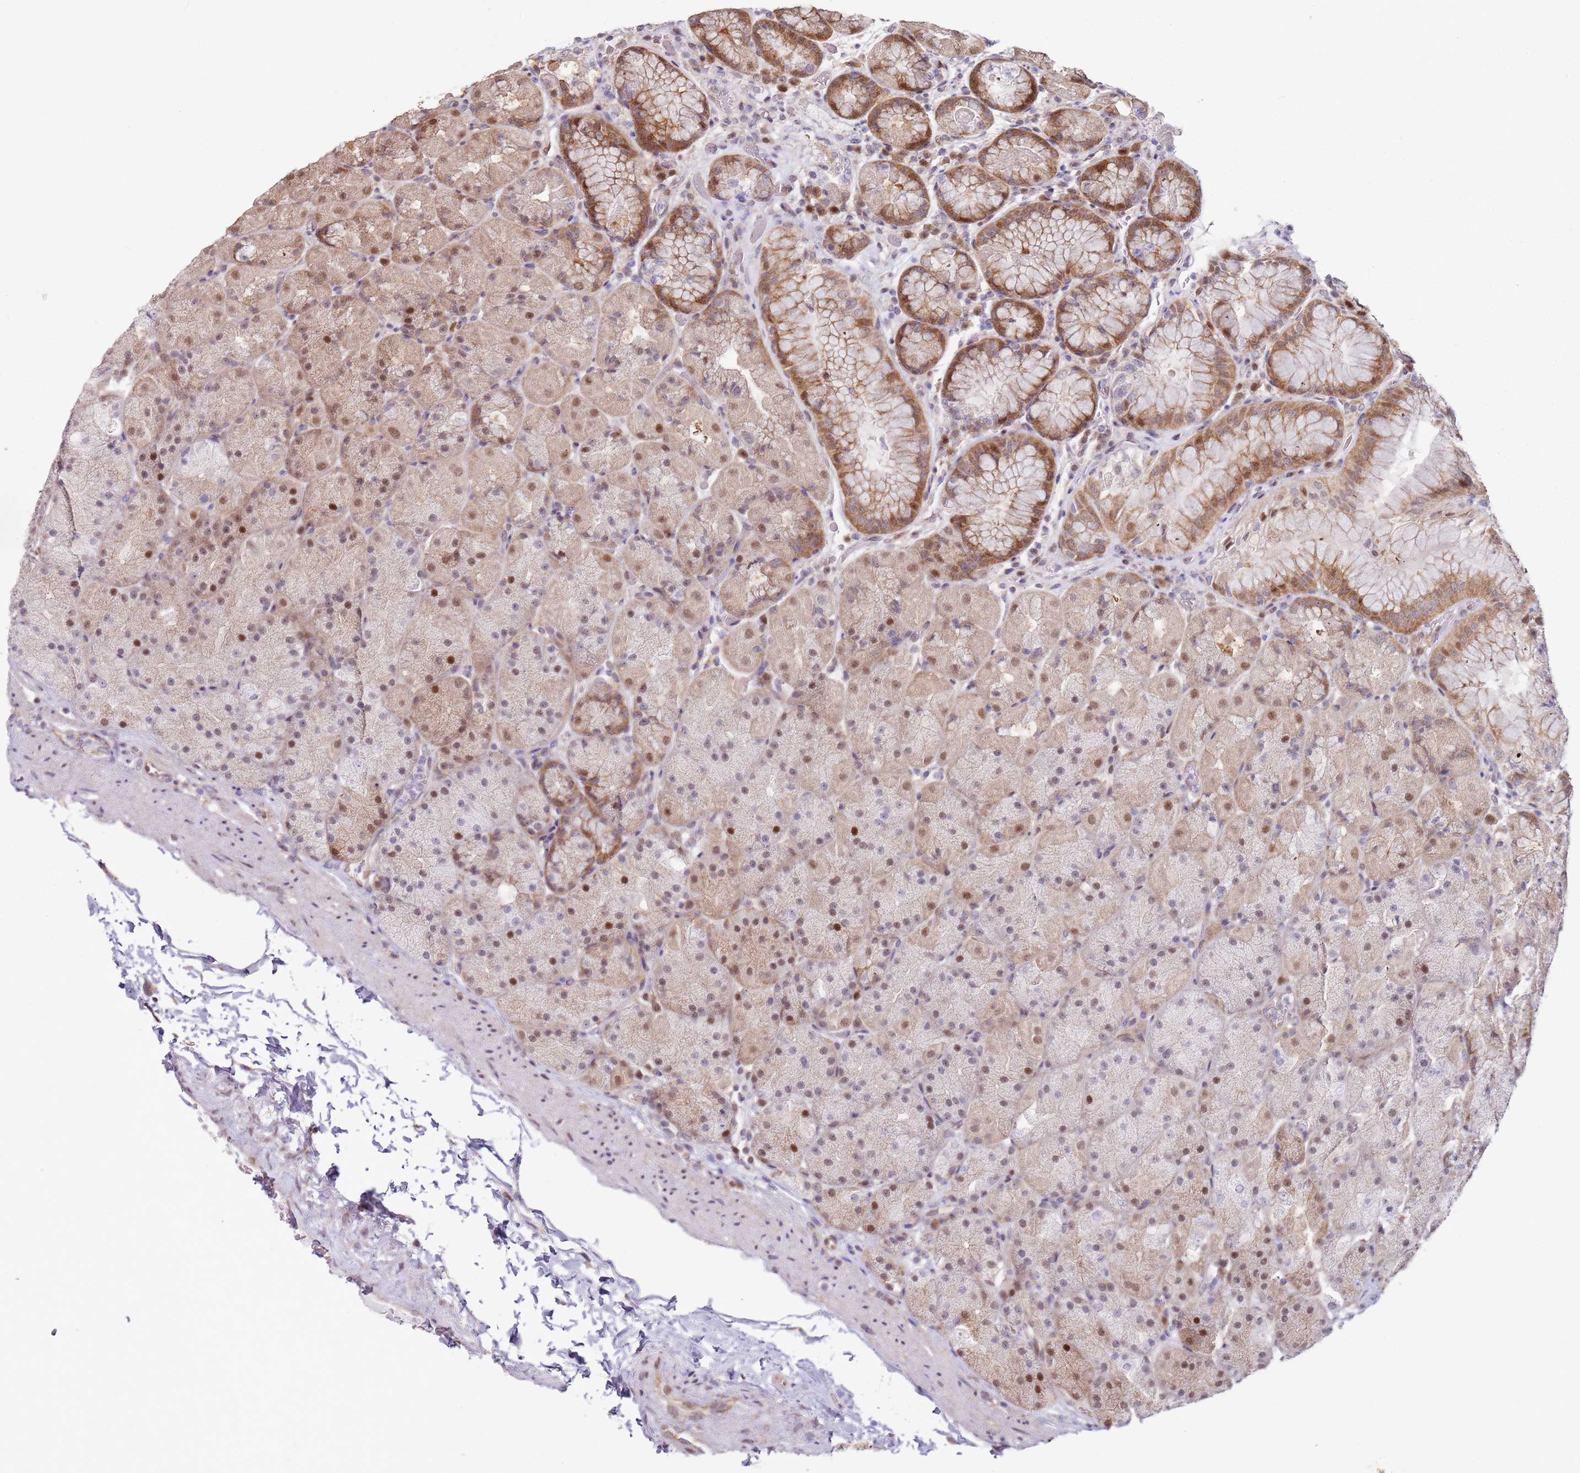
{"staining": {"intensity": "moderate", "quantity": "25%-75%", "location": "cytoplasmic/membranous,nuclear"}, "tissue": "stomach", "cell_type": "Glandular cells", "image_type": "normal", "snomed": [{"axis": "morphology", "description": "Normal tissue, NOS"}, {"axis": "topography", "description": "Stomach, upper"}, {"axis": "topography", "description": "Stomach, lower"}], "caption": "A medium amount of moderate cytoplasmic/membranous,nuclear staining is identified in approximately 25%-75% of glandular cells in benign stomach. (IHC, brightfield microscopy, high magnification).", "gene": "PSMD4", "patient": {"sex": "male", "age": 67}}